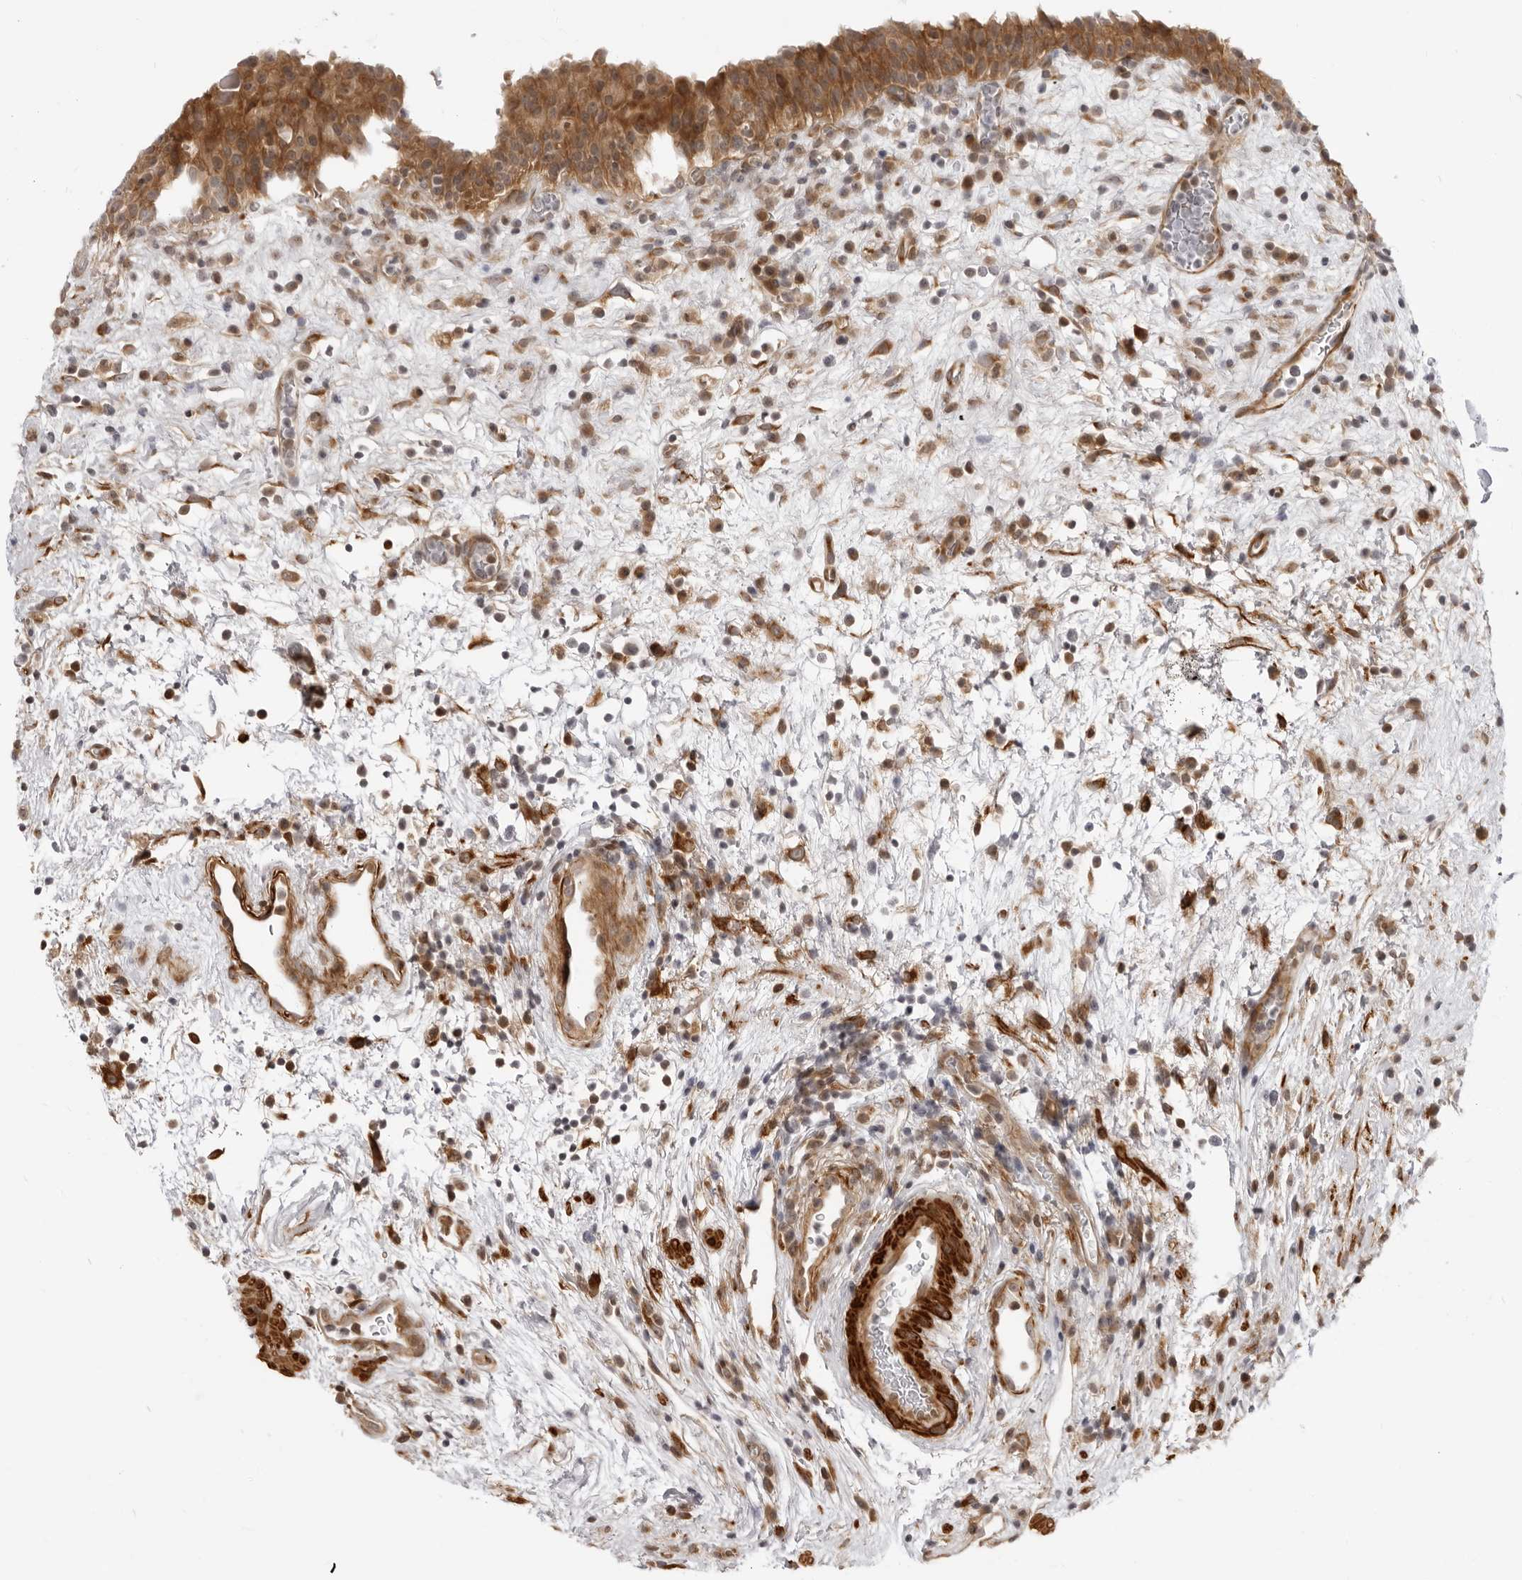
{"staining": {"intensity": "moderate", "quantity": ">75%", "location": "cytoplasmic/membranous"}, "tissue": "urinary bladder", "cell_type": "Urothelial cells", "image_type": "normal", "snomed": [{"axis": "morphology", "description": "Normal tissue, NOS"}, {"axis": "morphology", "description": "Inflammation, NOS"}, {"axis": "topography", "description": "Urinary bladder"}], "caption": "IHC image of benign urinary bladder: human urinary bladder stained using IHC demonstrates medium levels of moderate protein expression localized specifically in the cytoplasmic/membranous of urothelial cells, appearing as a cytoplasmic/membranous brown color.", "gene": "SRGAP2", "patient": {"sex": "female", "age": 75}}